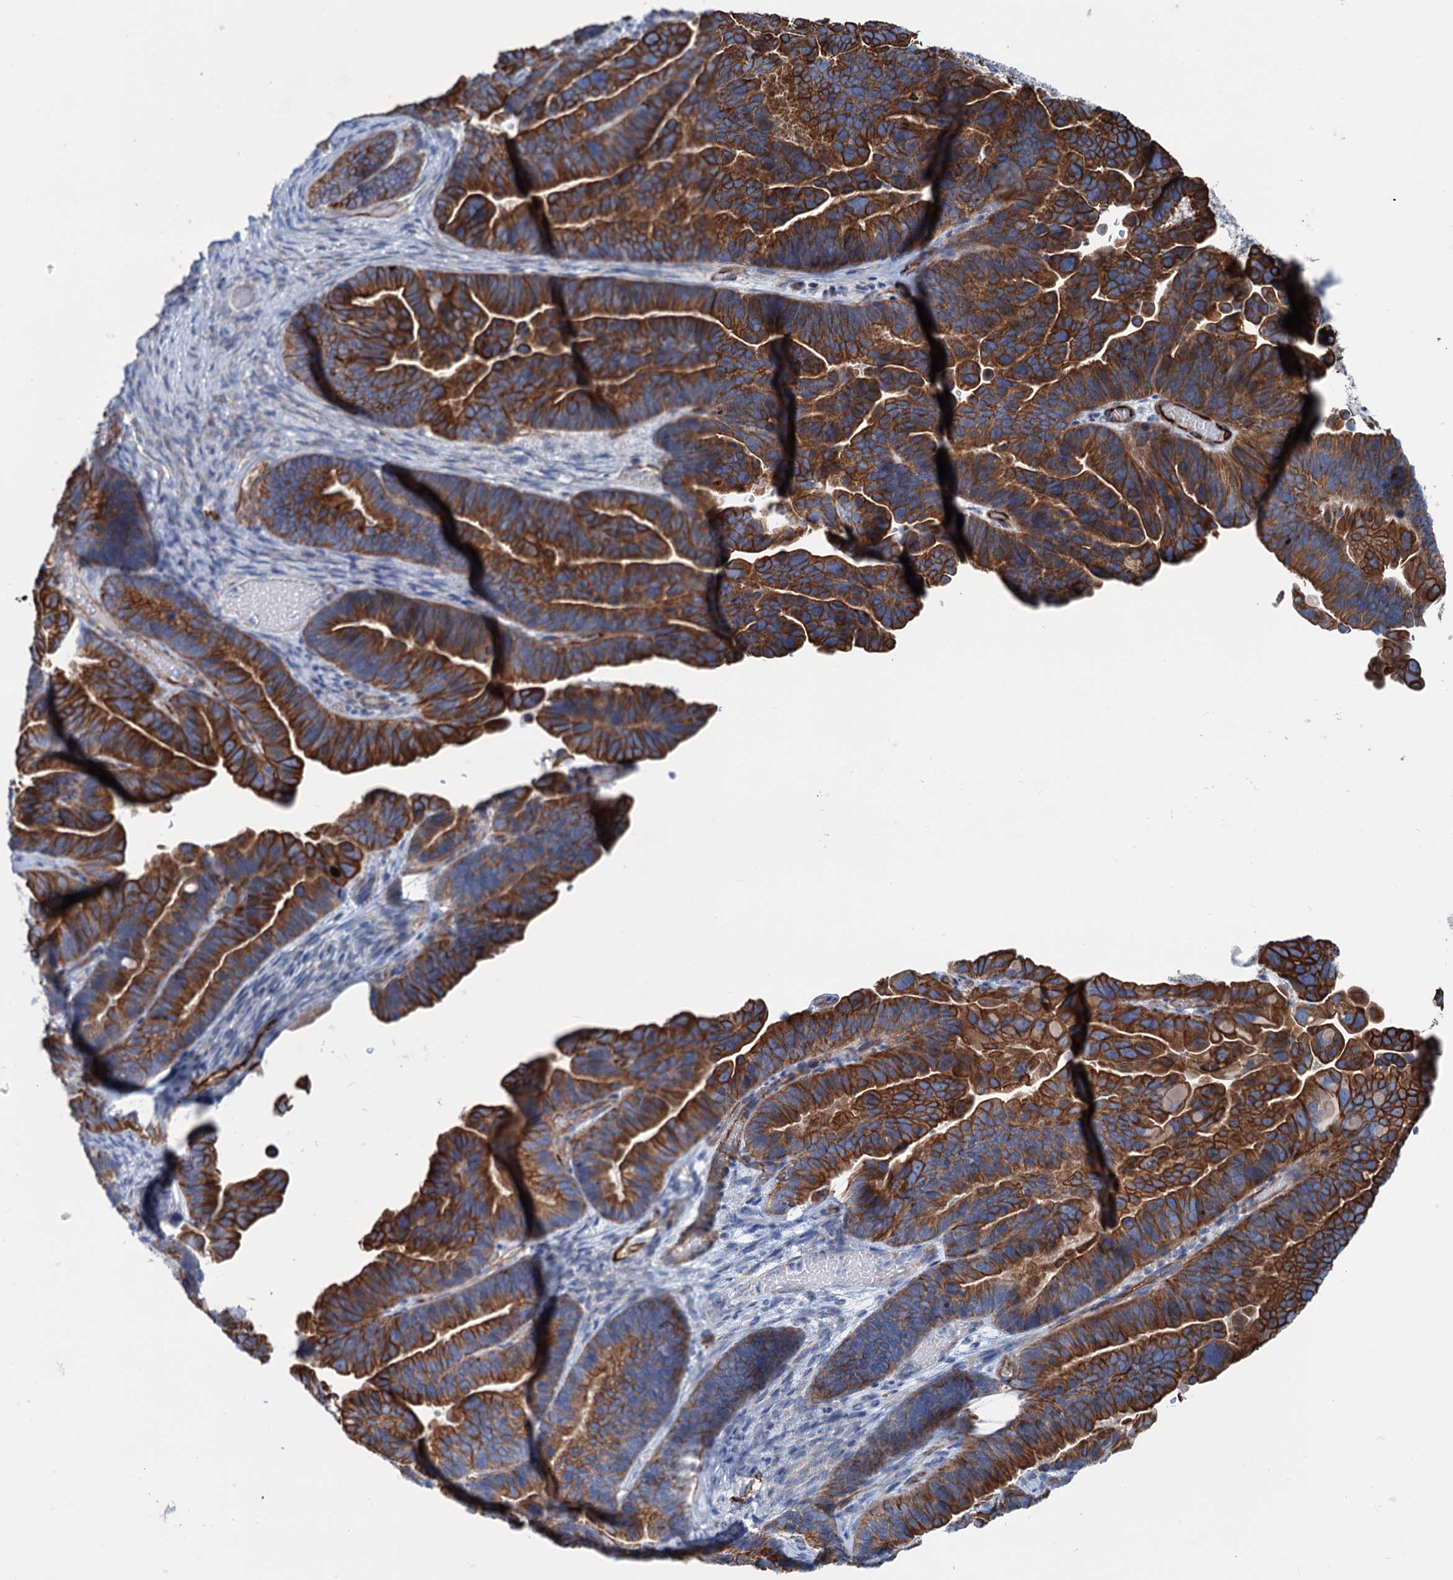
{"staining": {"intensity": "moderate", "quantity": ">75%", "location": "cytoplasmic/membranous"}, "tissue": "ovarian cancer", "cell_type": "Tumor cells", "image_type": "cancer", "snomed": [{"axis": "morphology", "description": "Cystadenocarcinoma, serous, NOS"}, {"axis": "topography", "description": "Ovary"}], "caption": "Ovarian serous cystadenocarcinoma stained with a brown dye shows moderate cytoplasmic/membranous positive expression in approximately >75% of tumor cells.", "gene": "CALCOCO1", "patient": {"sex": "female", "age": 56}}